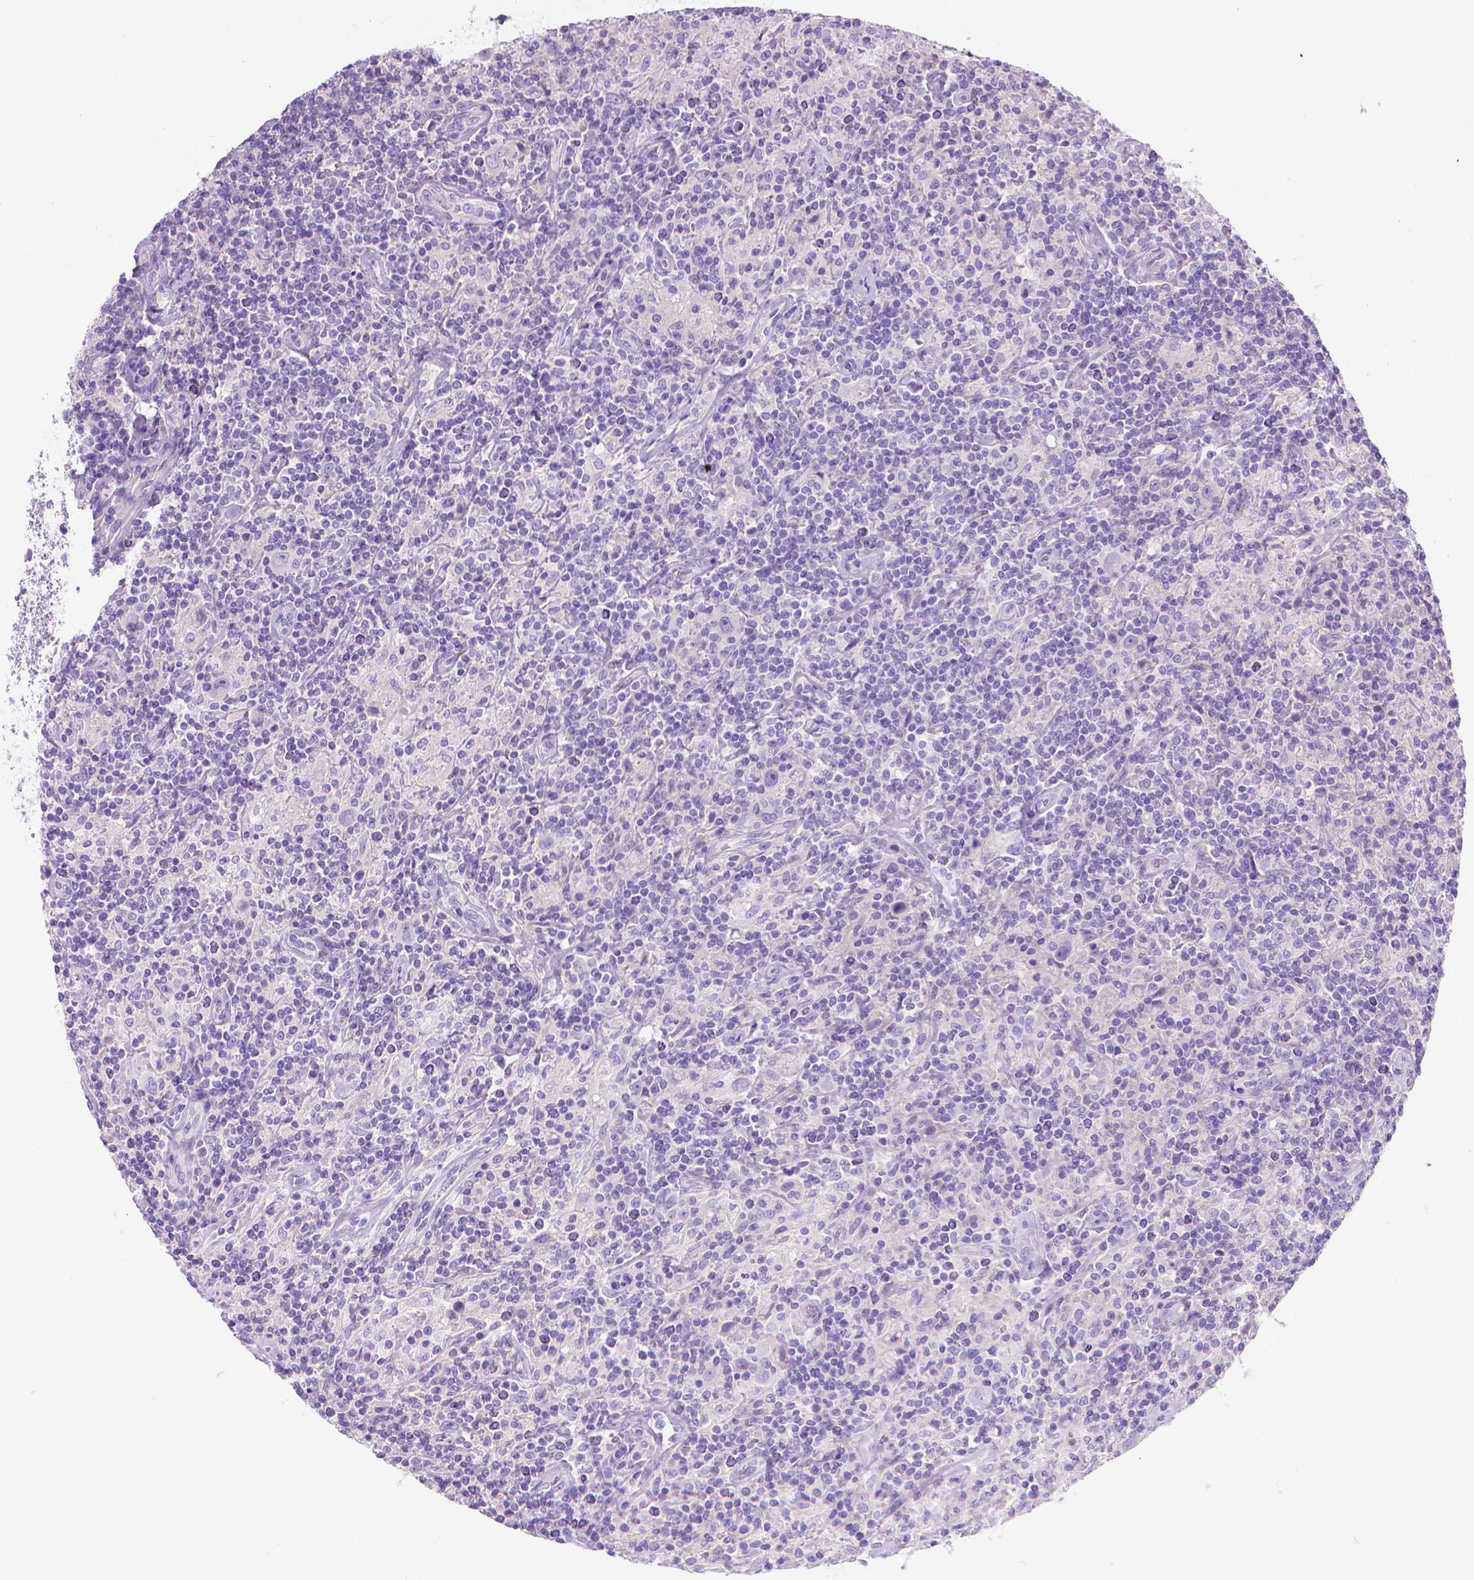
{"staining": {"intensity": "negative", "quantity": "none", "location": "none"}, "tissue": "lymphoma", "cell_type": "Tumor cells", "image_type": "cancer", "snomed": [{"axis": "morphology", "description": "Hodgkin's disease, NOS"}, {"axis": "topography", "description": "Lymph node"}], "caption": "Tumor cells are negative for protein expression in human Hodgkin's disease.", "gene": "FASN", "patient": {"sex": "male", "age": 70}}